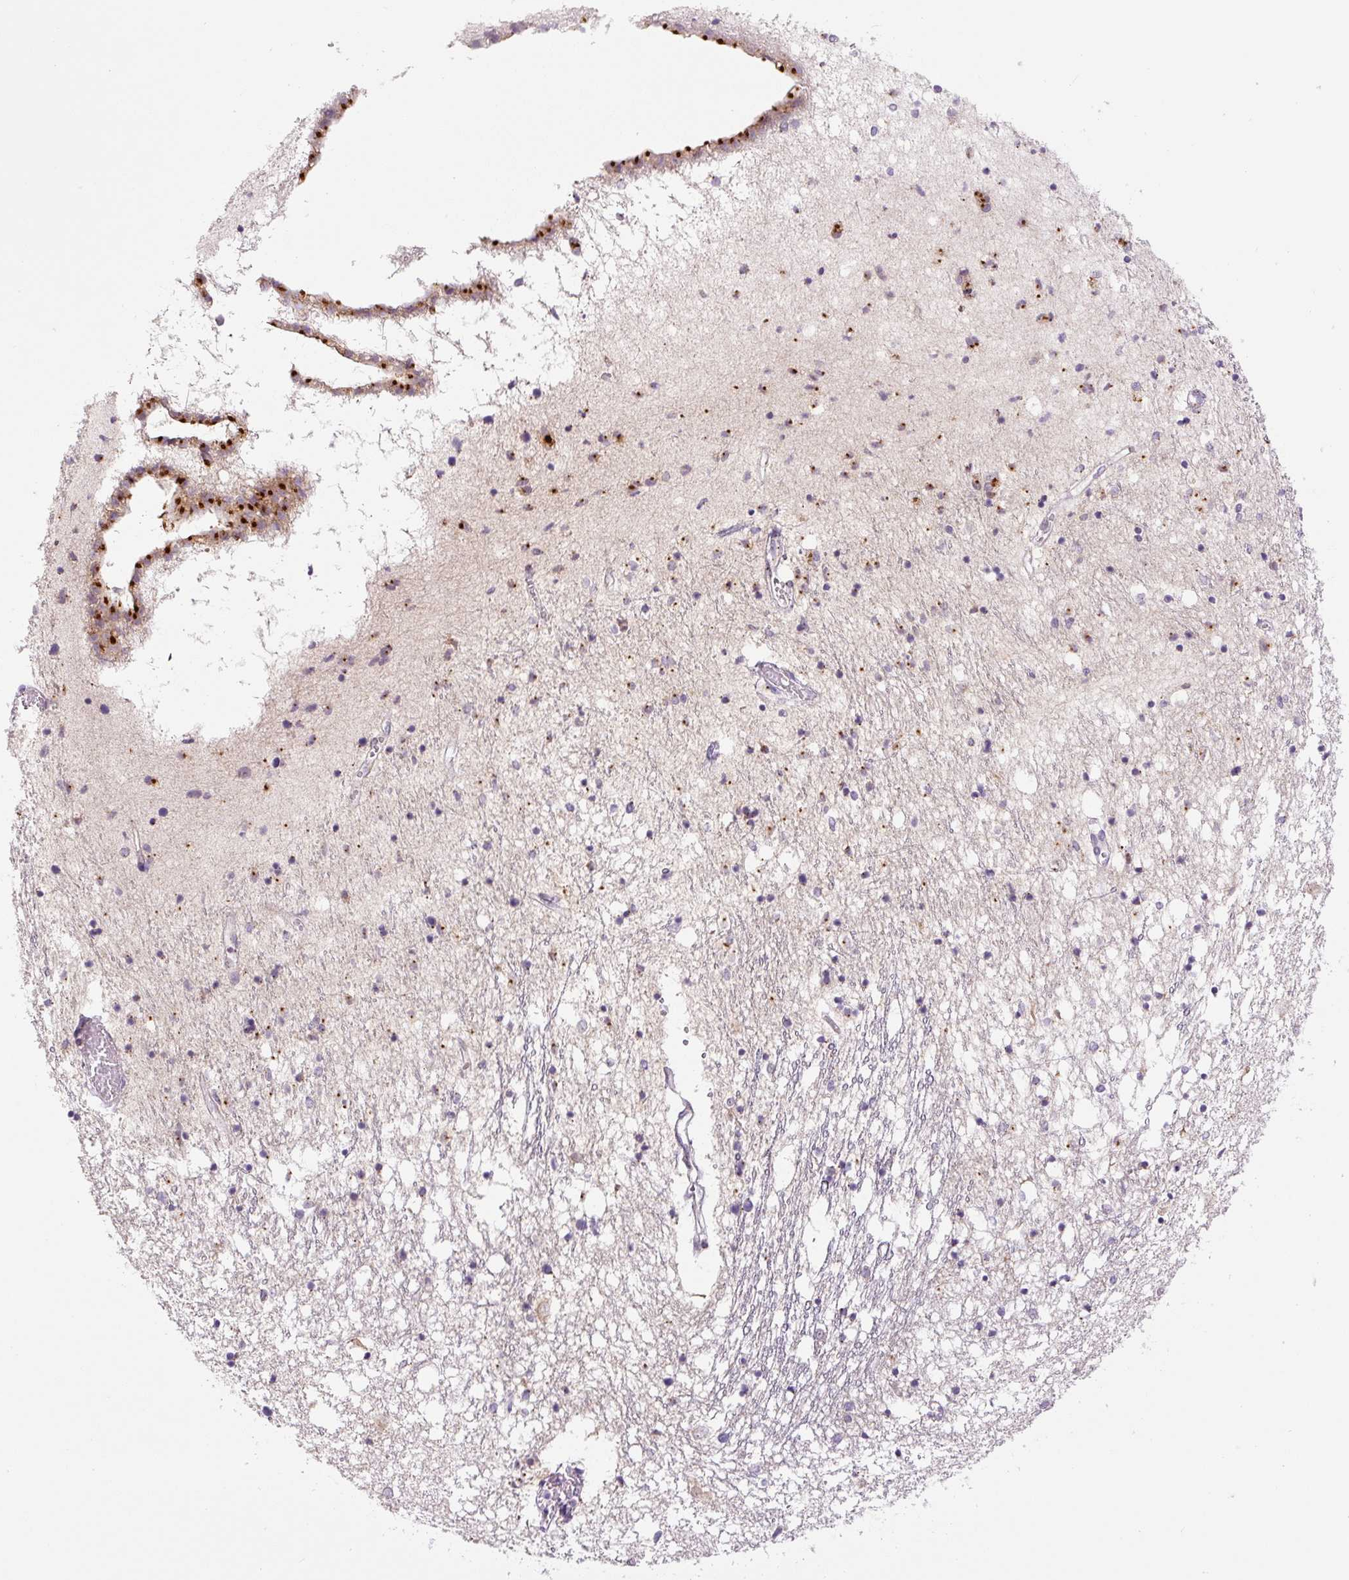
{"staining": {"intensity": "moderate", "quantity": ">75%", "location": "cytoplasmic/membranous"}, "tissue": "caudate", "cell_type": "Glial cells", "image_type": "normal", "snomed": [{"axis": "morphology", "description": "Normal tissue, NOS"}, {"axis": "topography", "description": "Lateral ventricle wall"}], "caption": "Immunohistochemical staining of benign caudate reveals >75% levels of moderate cytoplasmic/membranous protein expression in about >75% of glial cells.", "gene": "PCM1", "patient": {"sex": "male", "age": 70}}